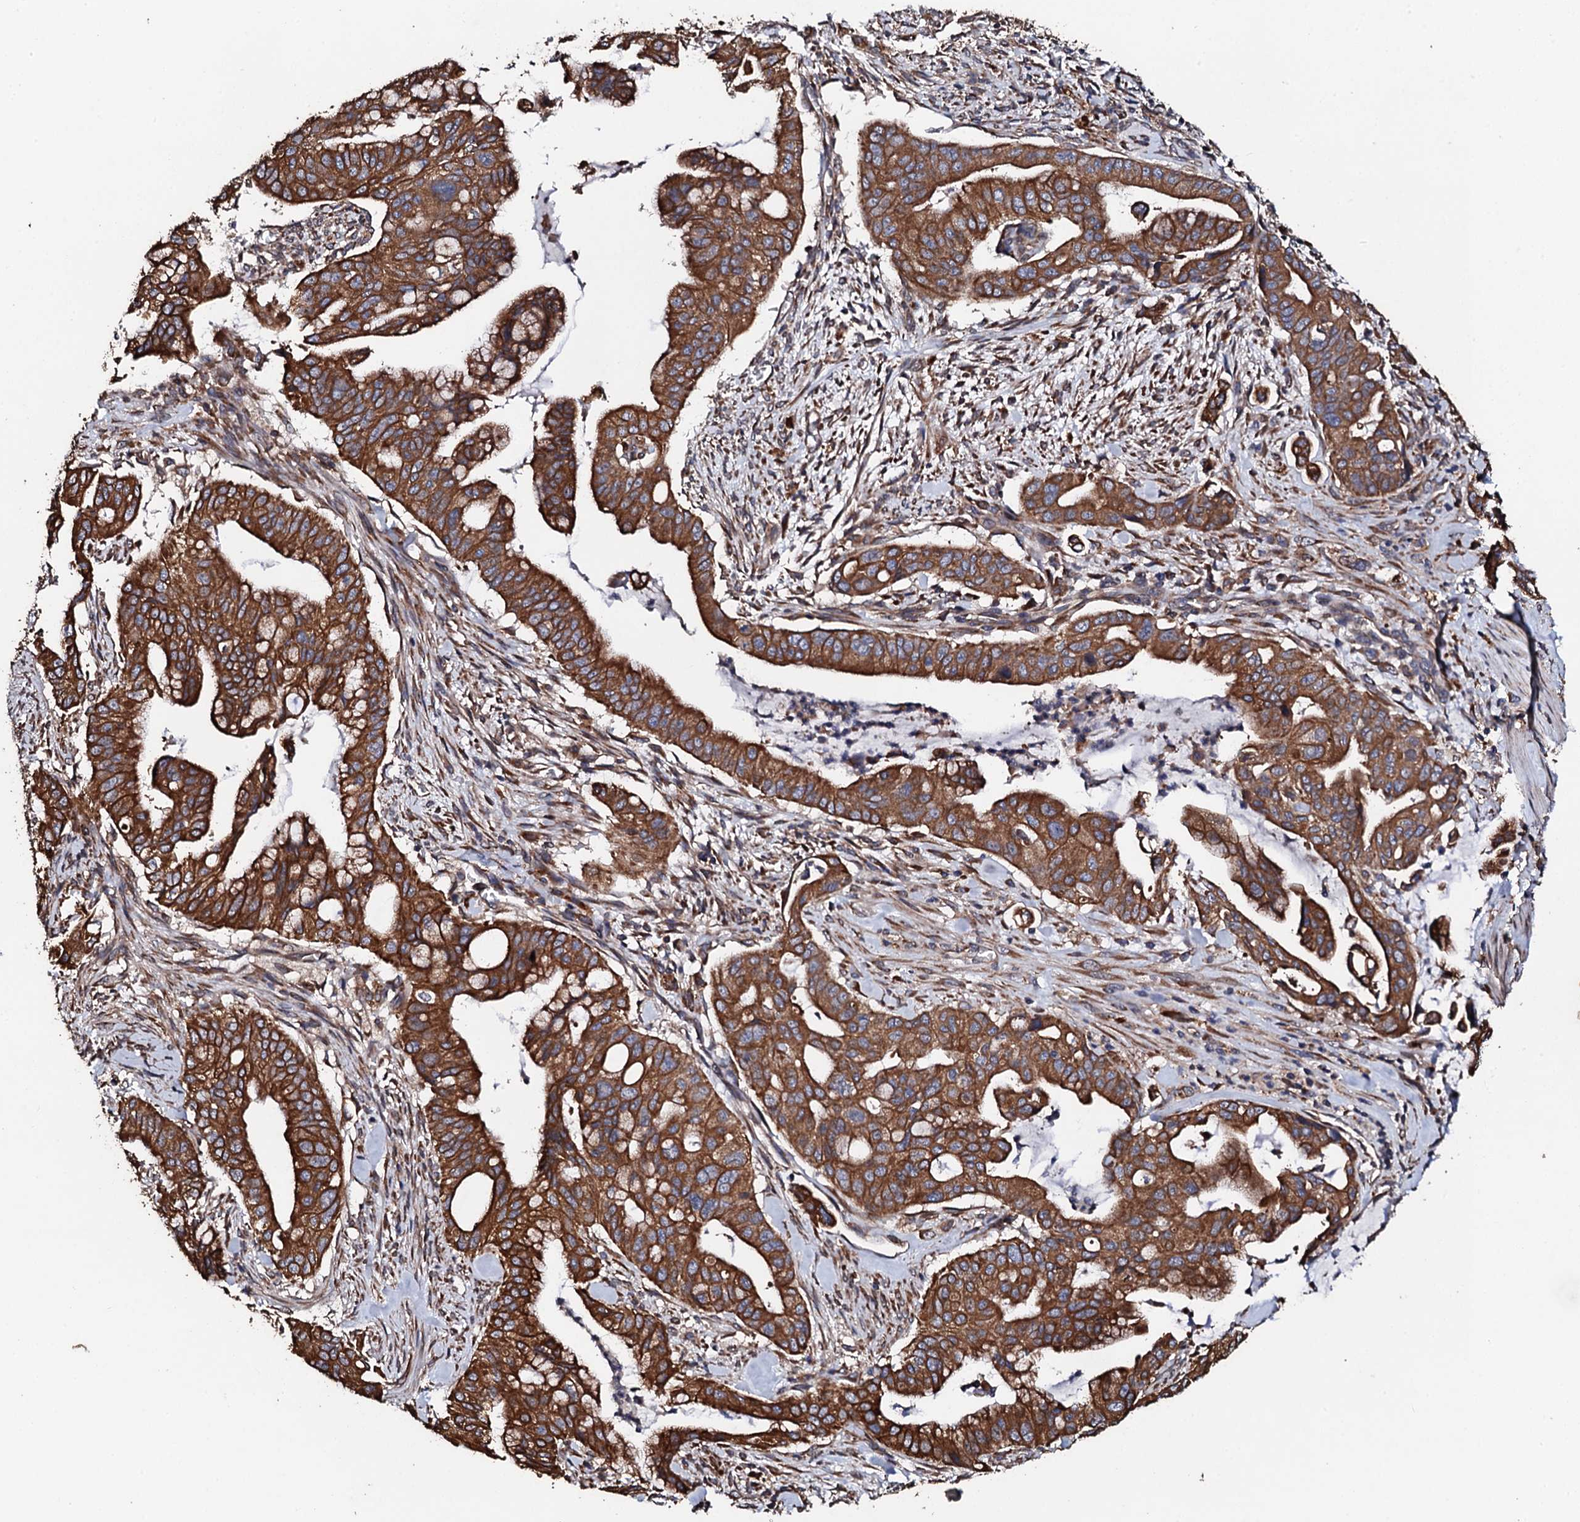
{"staining": {"intensity": "strong", "quantity": ">75%", "location": "cytoplasmic/membranous"}, "tissue": "pancreatic cancer", "cell_type": "Tumor cells", "image_type": "cancer", "snomed": [{"axis": "morphology", "description": "Adenocarcinoma, NOS"}, {"axis": "topography", "description": "Pancreas"}], "caption": "High-magnification brightfield microscopy of pancreatic cancer (adenocarcinoma) stained with DAB (3,3'-diaminobenzidine) (brown) and counterstained with hematoxylin (blue). tumor cells exhibit strong cytoplasmic/membranous positivity is identified in approximately>75% of cells.", "gene": "CKAP5", "patient": {"sex": "male", "age": 46}}